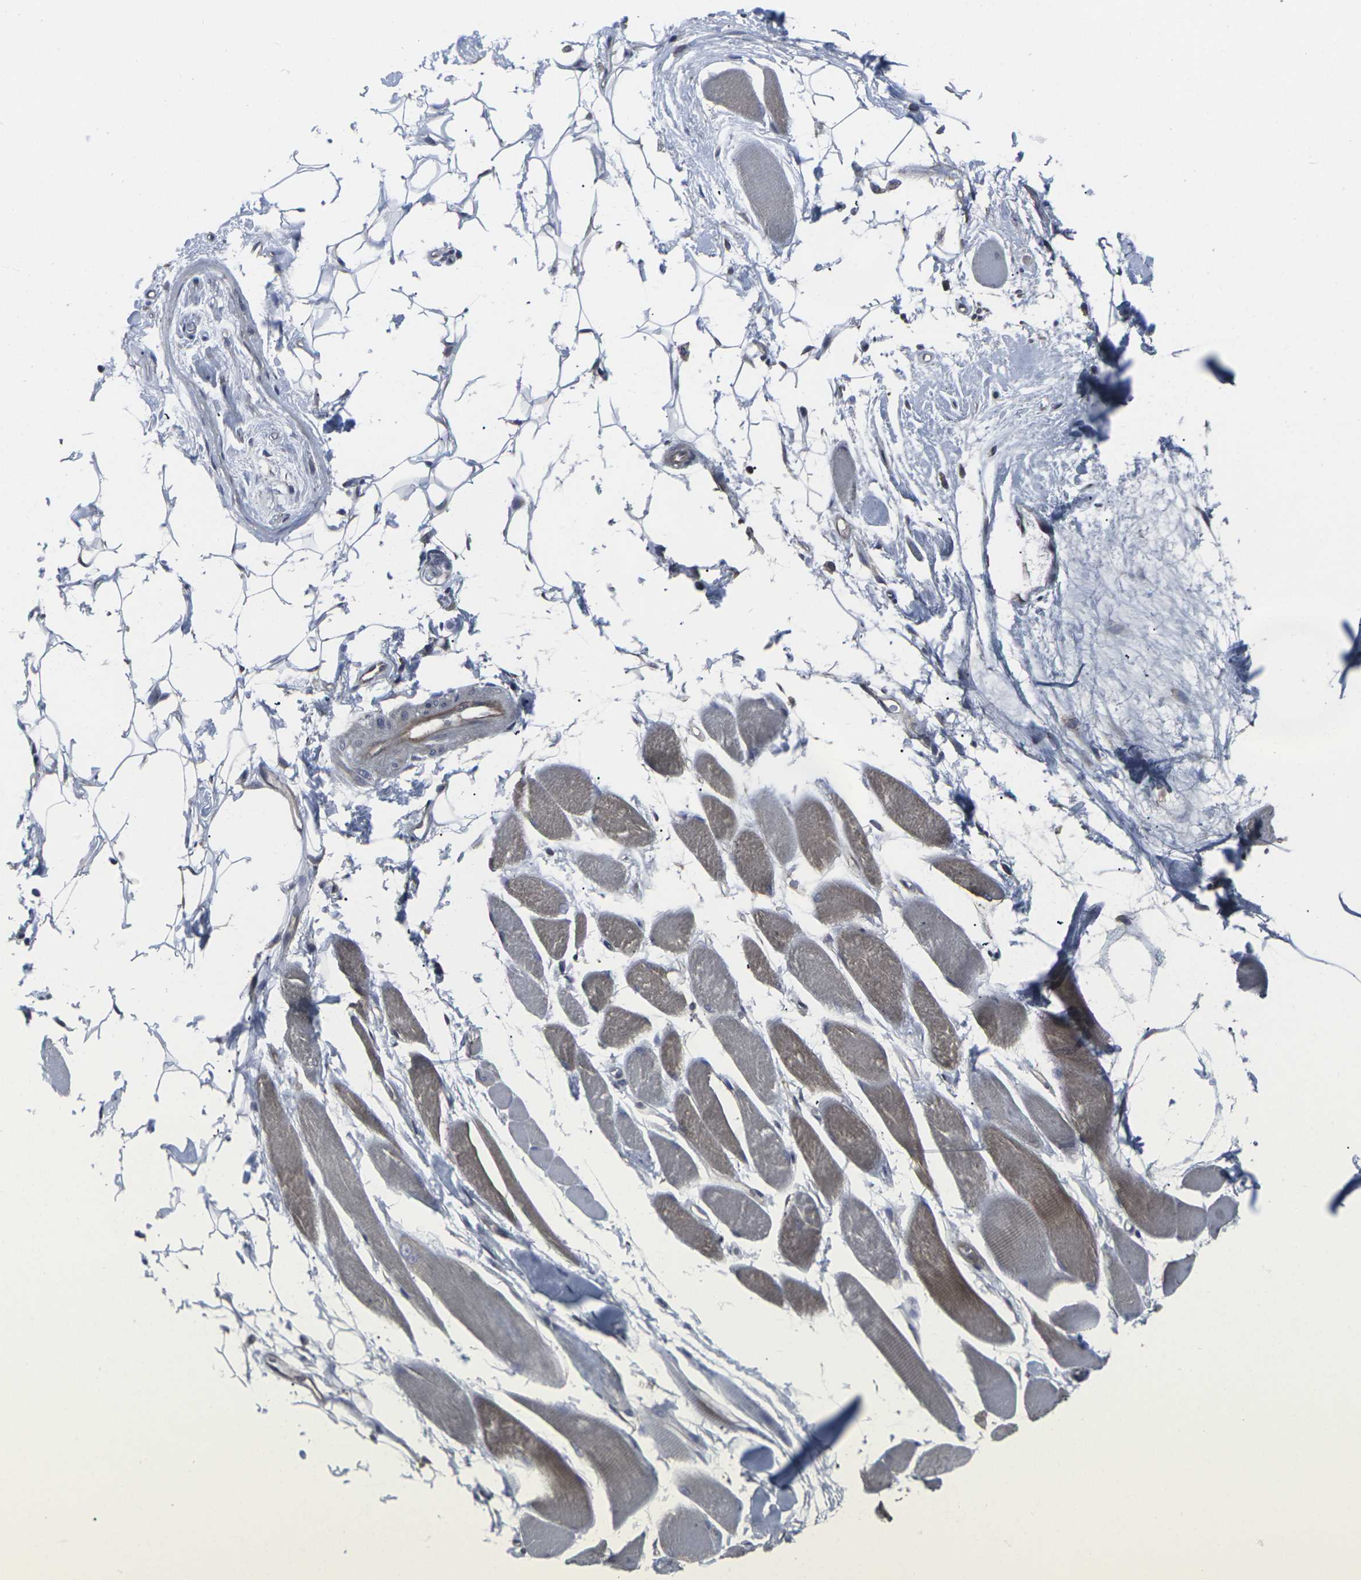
{"staining": {"intensity": "weak", "quantity": "25%-75%", "location": "cytoplasmic/membranous"}, "tissue": "skeletal muscle", "cell_type": "Myocytes", "image_type": "normal", "snomed": [{"axis": "morphology", "description": "Normal tissue, NOS"}, {"axis": "topography", "description": "Skeletal muscle"}, {"axis": "topography", "description": "Oral tissue"}, {"axis": "topography", "description": "Peripheral nerve tissue"}], "caption": "Weak cytoplasmic/membranous protein positivity is seen in about 25%-75% of myocytes in skeletal muscle.", "gene": "MAPKAPK2", "patient": {"sex": "female", "age": 84}}